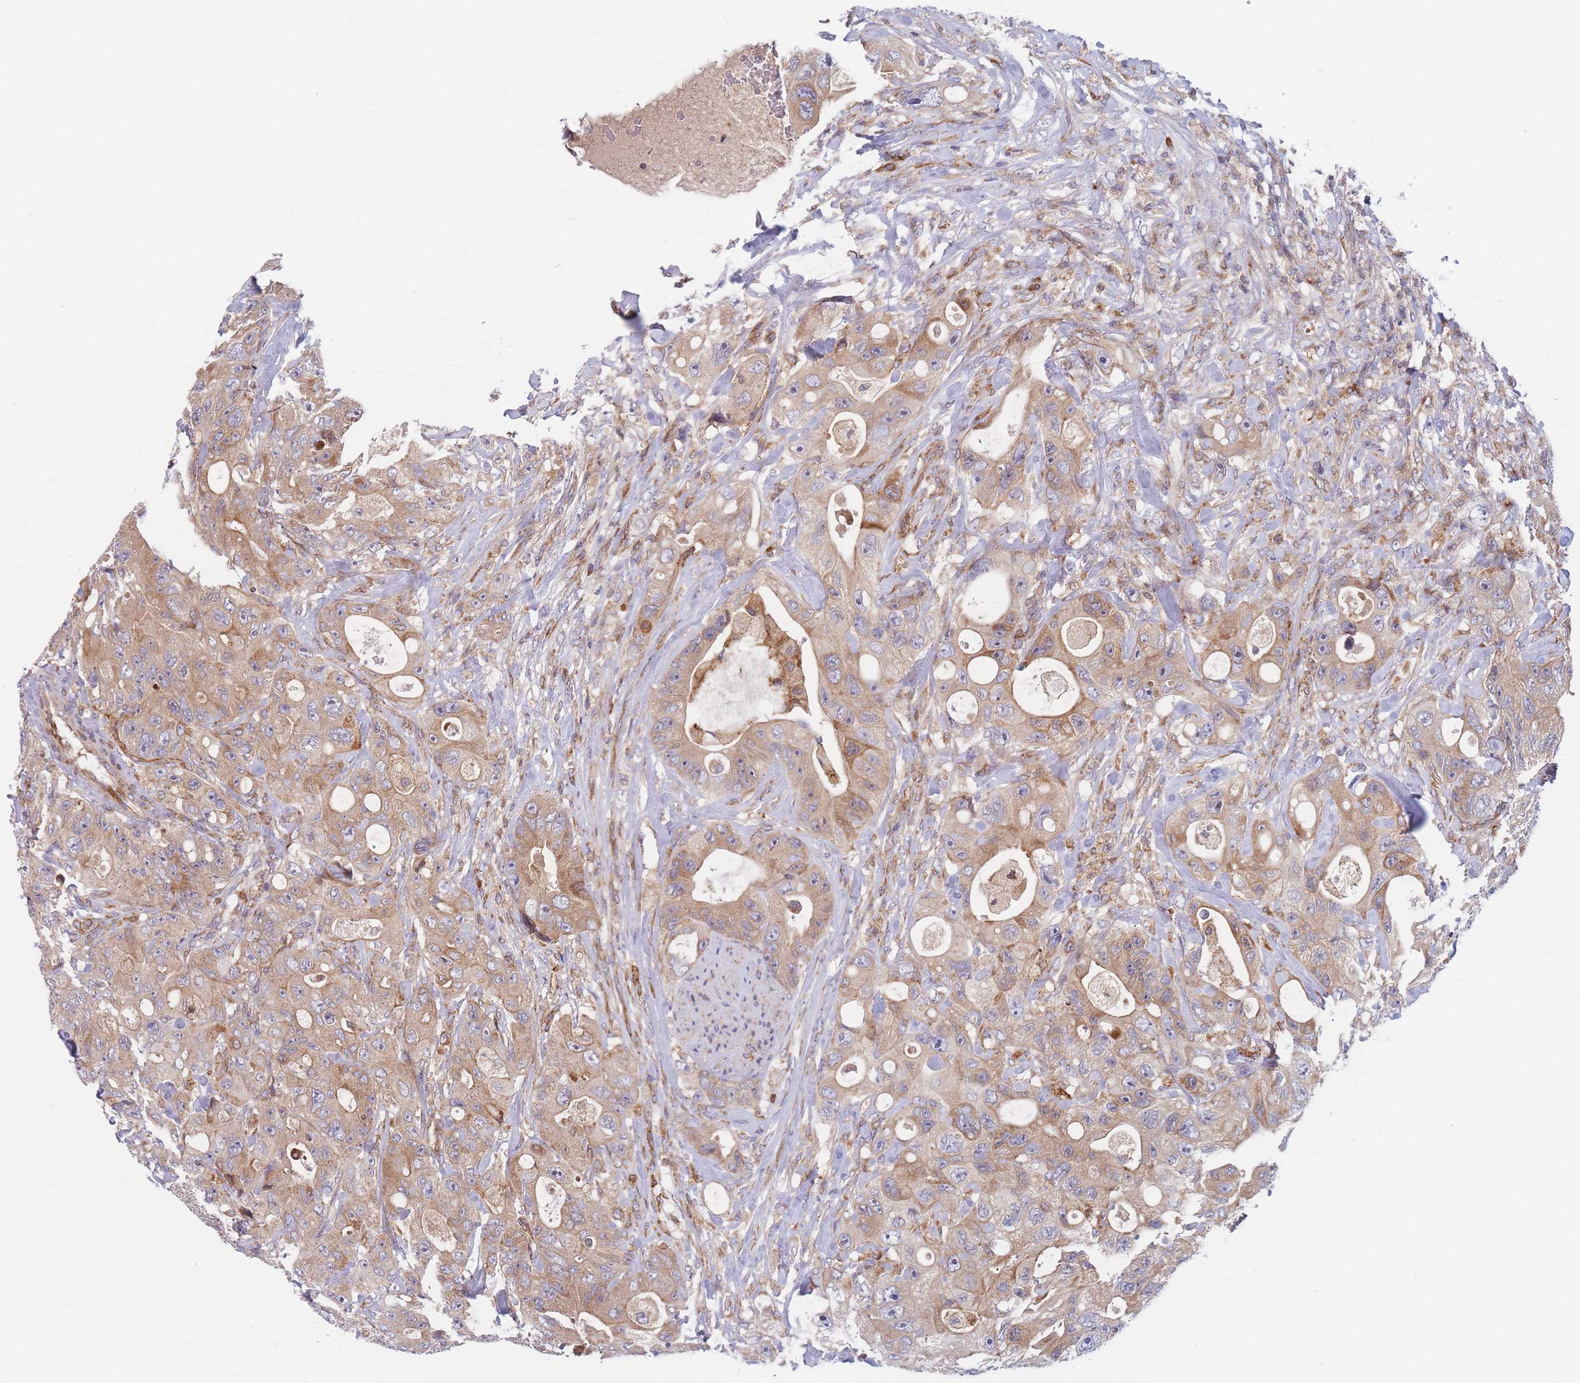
{"staining": {"intensity": "moderate", "quantity": ">75%", "location": "cytoplasmic/membranous"}, "tissue": "colorectal cancer", "cell_type": "Tumor cells", "image_type": "cancer", "snomed": [{"axis": "morphology", "description": "Adenocarcinoma, NOS"}, {"axis": "topography", "description": "Colon"}], "caption": "Immunohistochemical staining of colorectal adenocarcinoma displays medium levels of moderate cytoplasmic/membranous positivity in approximately >75% of tumor cells. The staining was performed using DAB to visualize the protein expression in brown, while the nuclei were stained in blue with hematoxylin (Magnification: 20x).", "gene": "TMEM131L", "patient": {"sex": "female", "age": 46}}